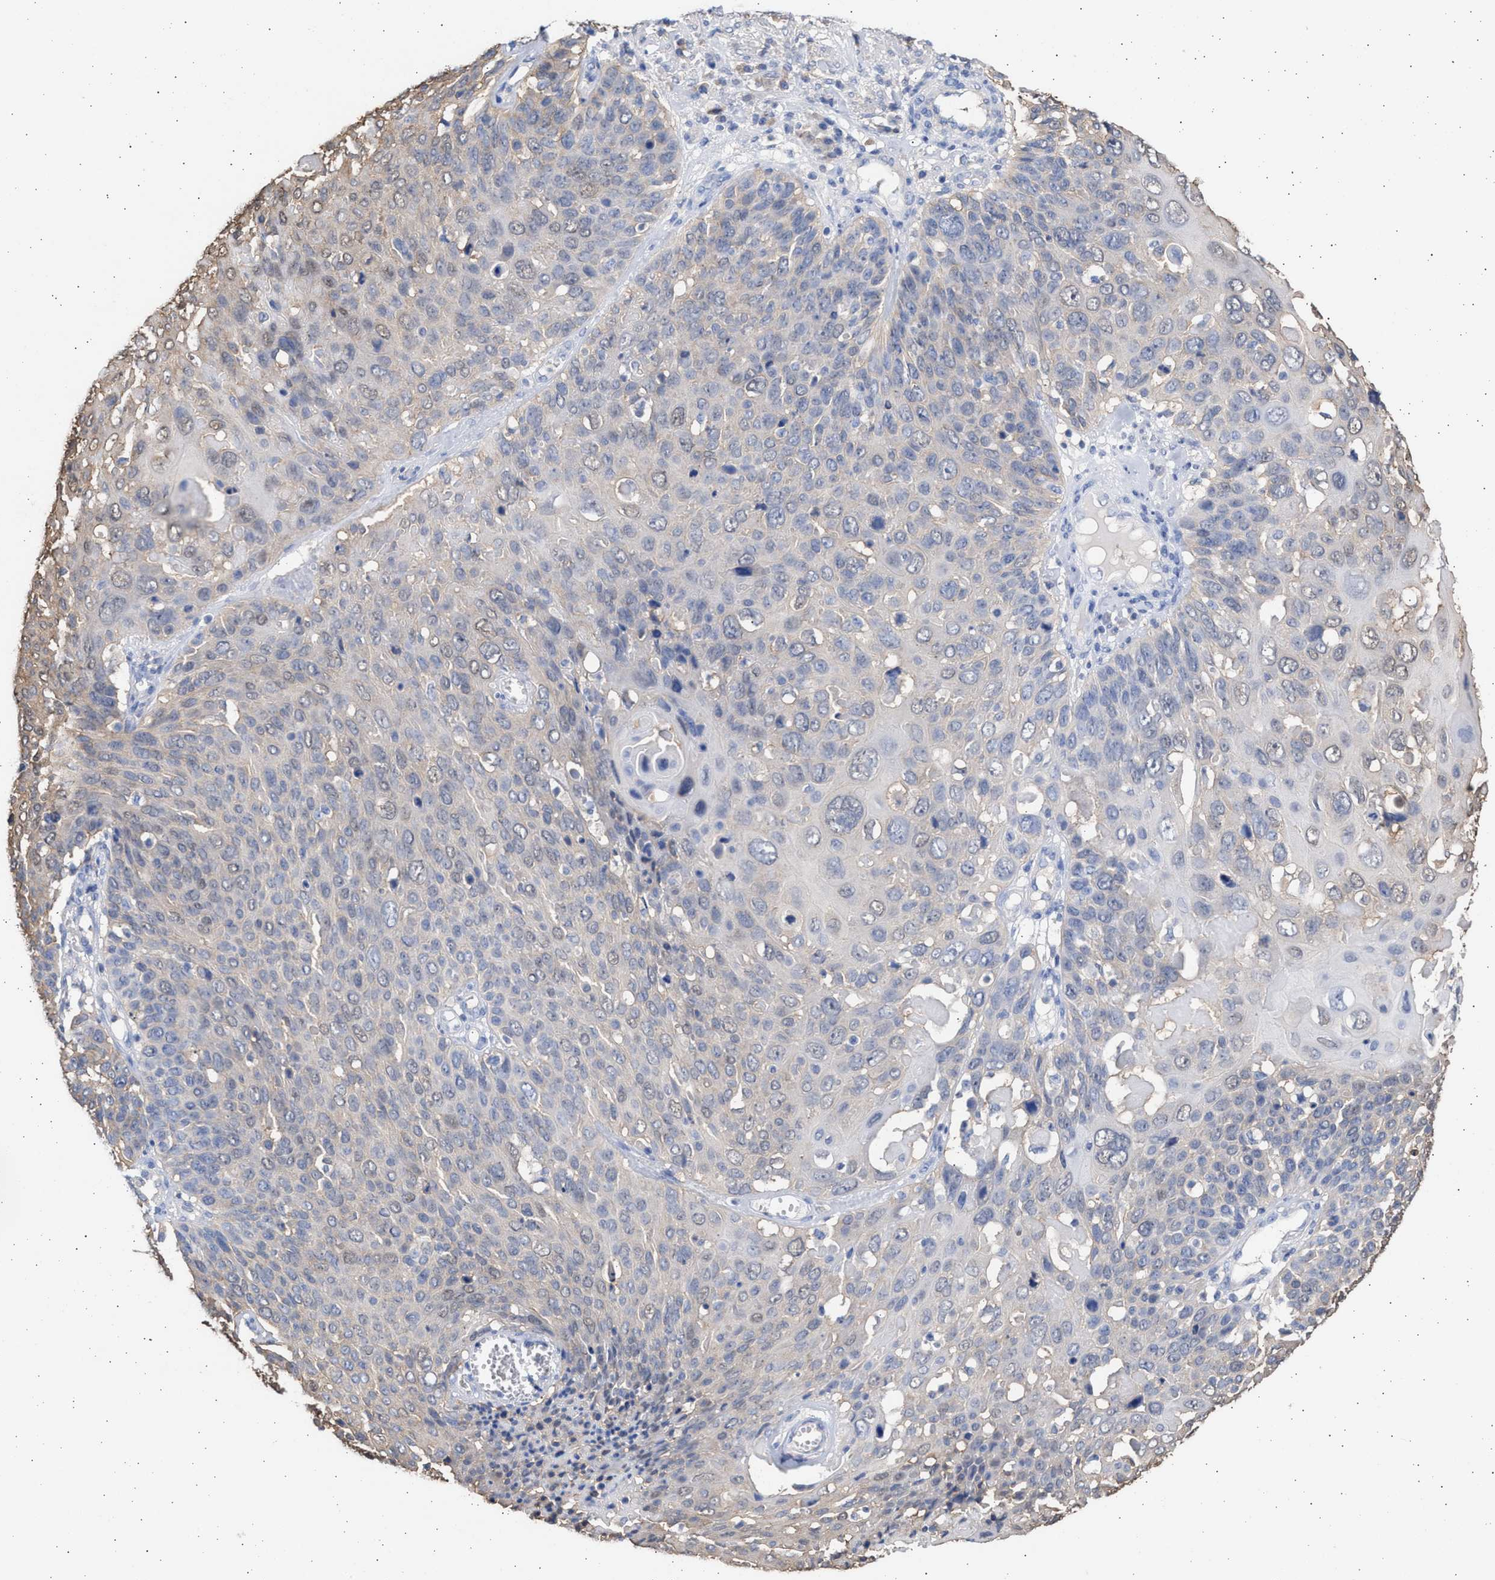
{"staining": {"intensity": "weak", "quantity": "<25%", "location": "cytoplasmic/membranous"}, "tissue": "cervical cancer", "cell_type": "Tumor cells", "image_type": "cancer", "snomed": [{"axis": "morphology", "description": "Squamous cell carcinoma, NOS"}, {"axis": "topography", "description": "Cervix"}], "caption": "A micrograph of human cervical cancer (squamous cell carcinoma) is negative for staining in tumor cells.", "gene": "ALDOC", "patient": {"sex": "female", "age": 74}}